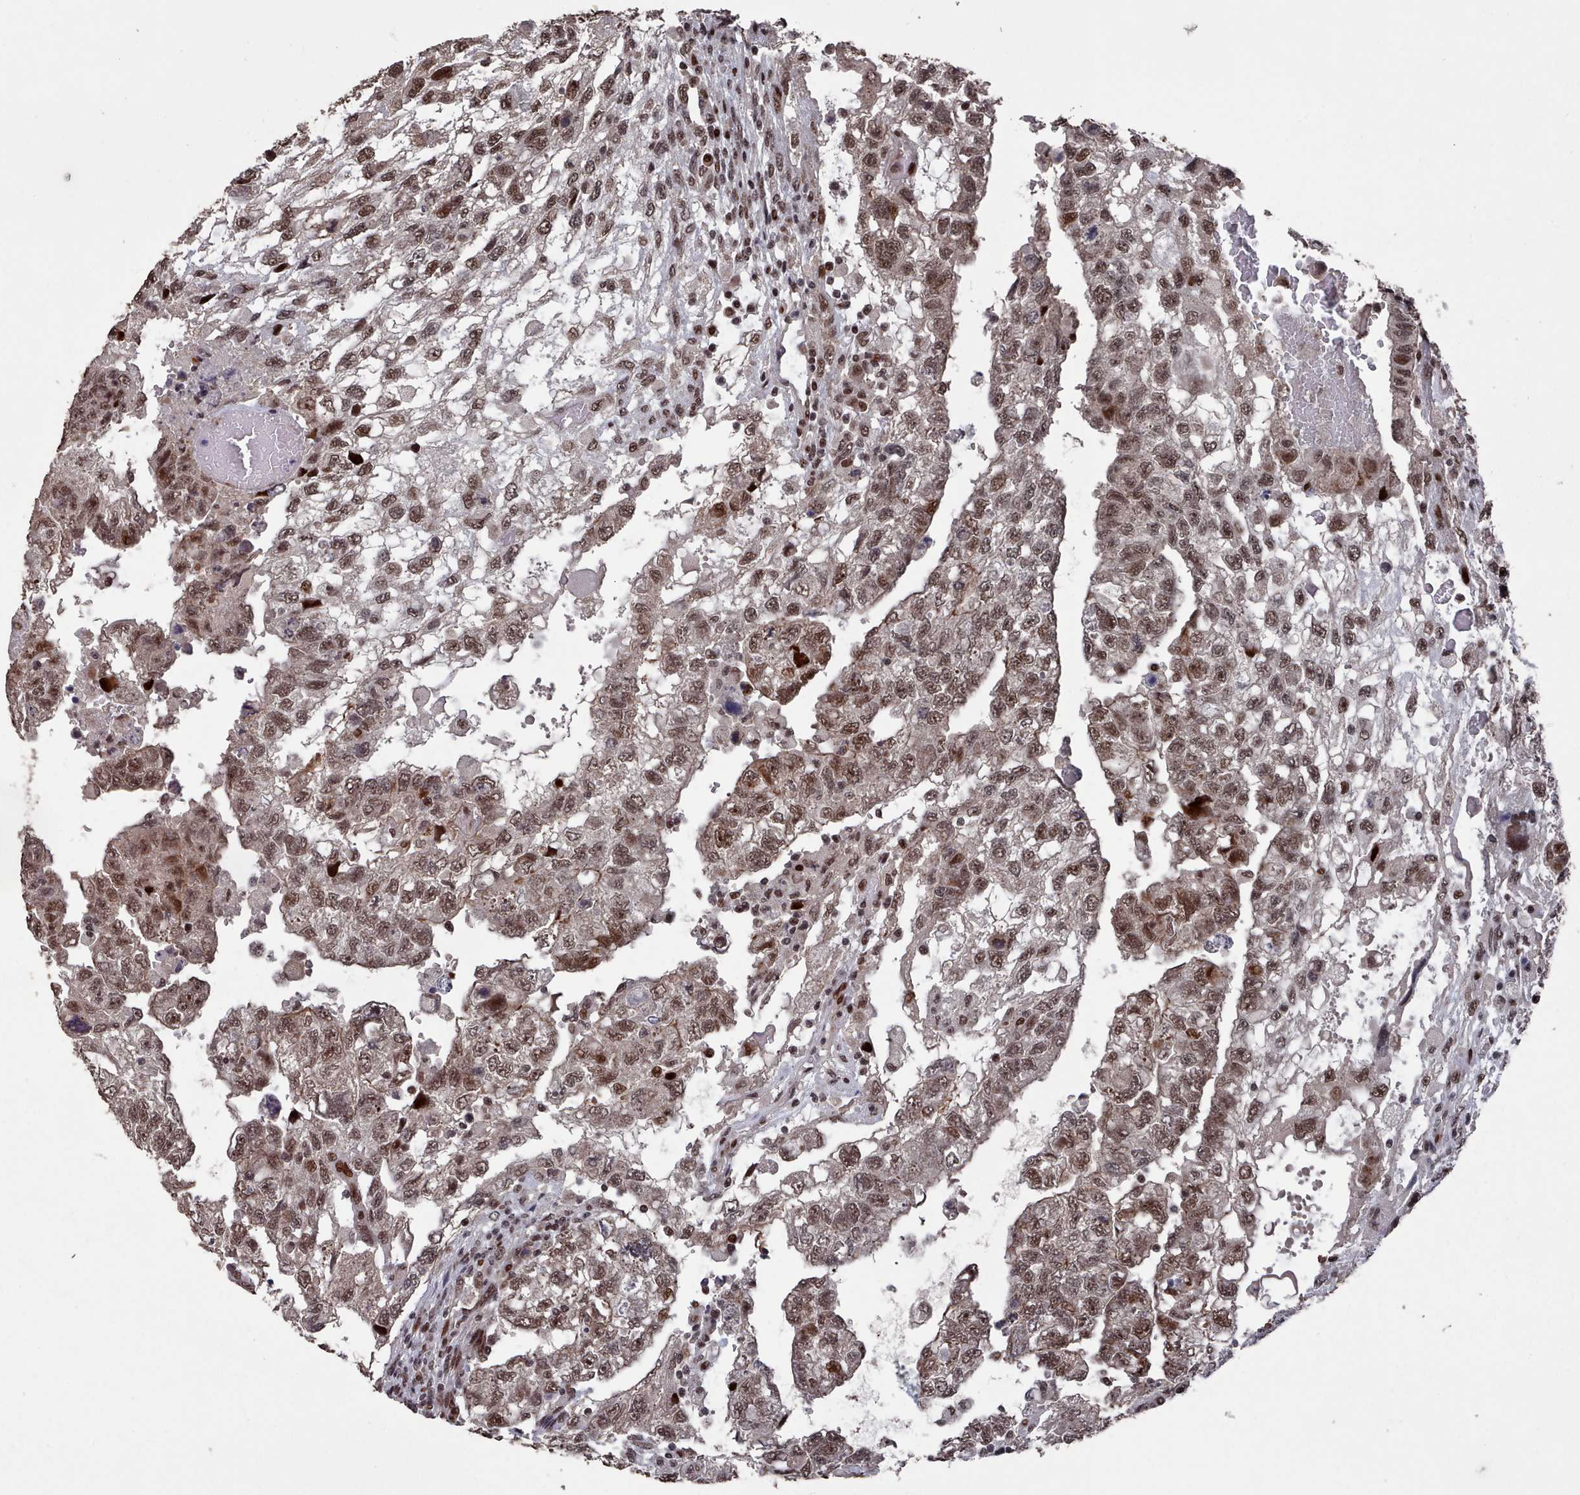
{"staining": {"intensity": "moderate", "quantity": ">75%", "location": "nuclear"}, "tissue": "testis cancer", "cell_type": "Tumor cells", "image_type": "cancer", "snomed": [{"axis": "morphology", "description": "Carcinoma, Embryonal, NOS"}, {"axis": "topography", "description": "Testis"}], "caption": "Immunohistochemical staining of testis cancer (embryonal carcinoma) shows medium levels of moderate nuclear expression in about >75% of tumor cells.", "gene": "PNRC2", "patient": {"sex": "male", "age": 36}}